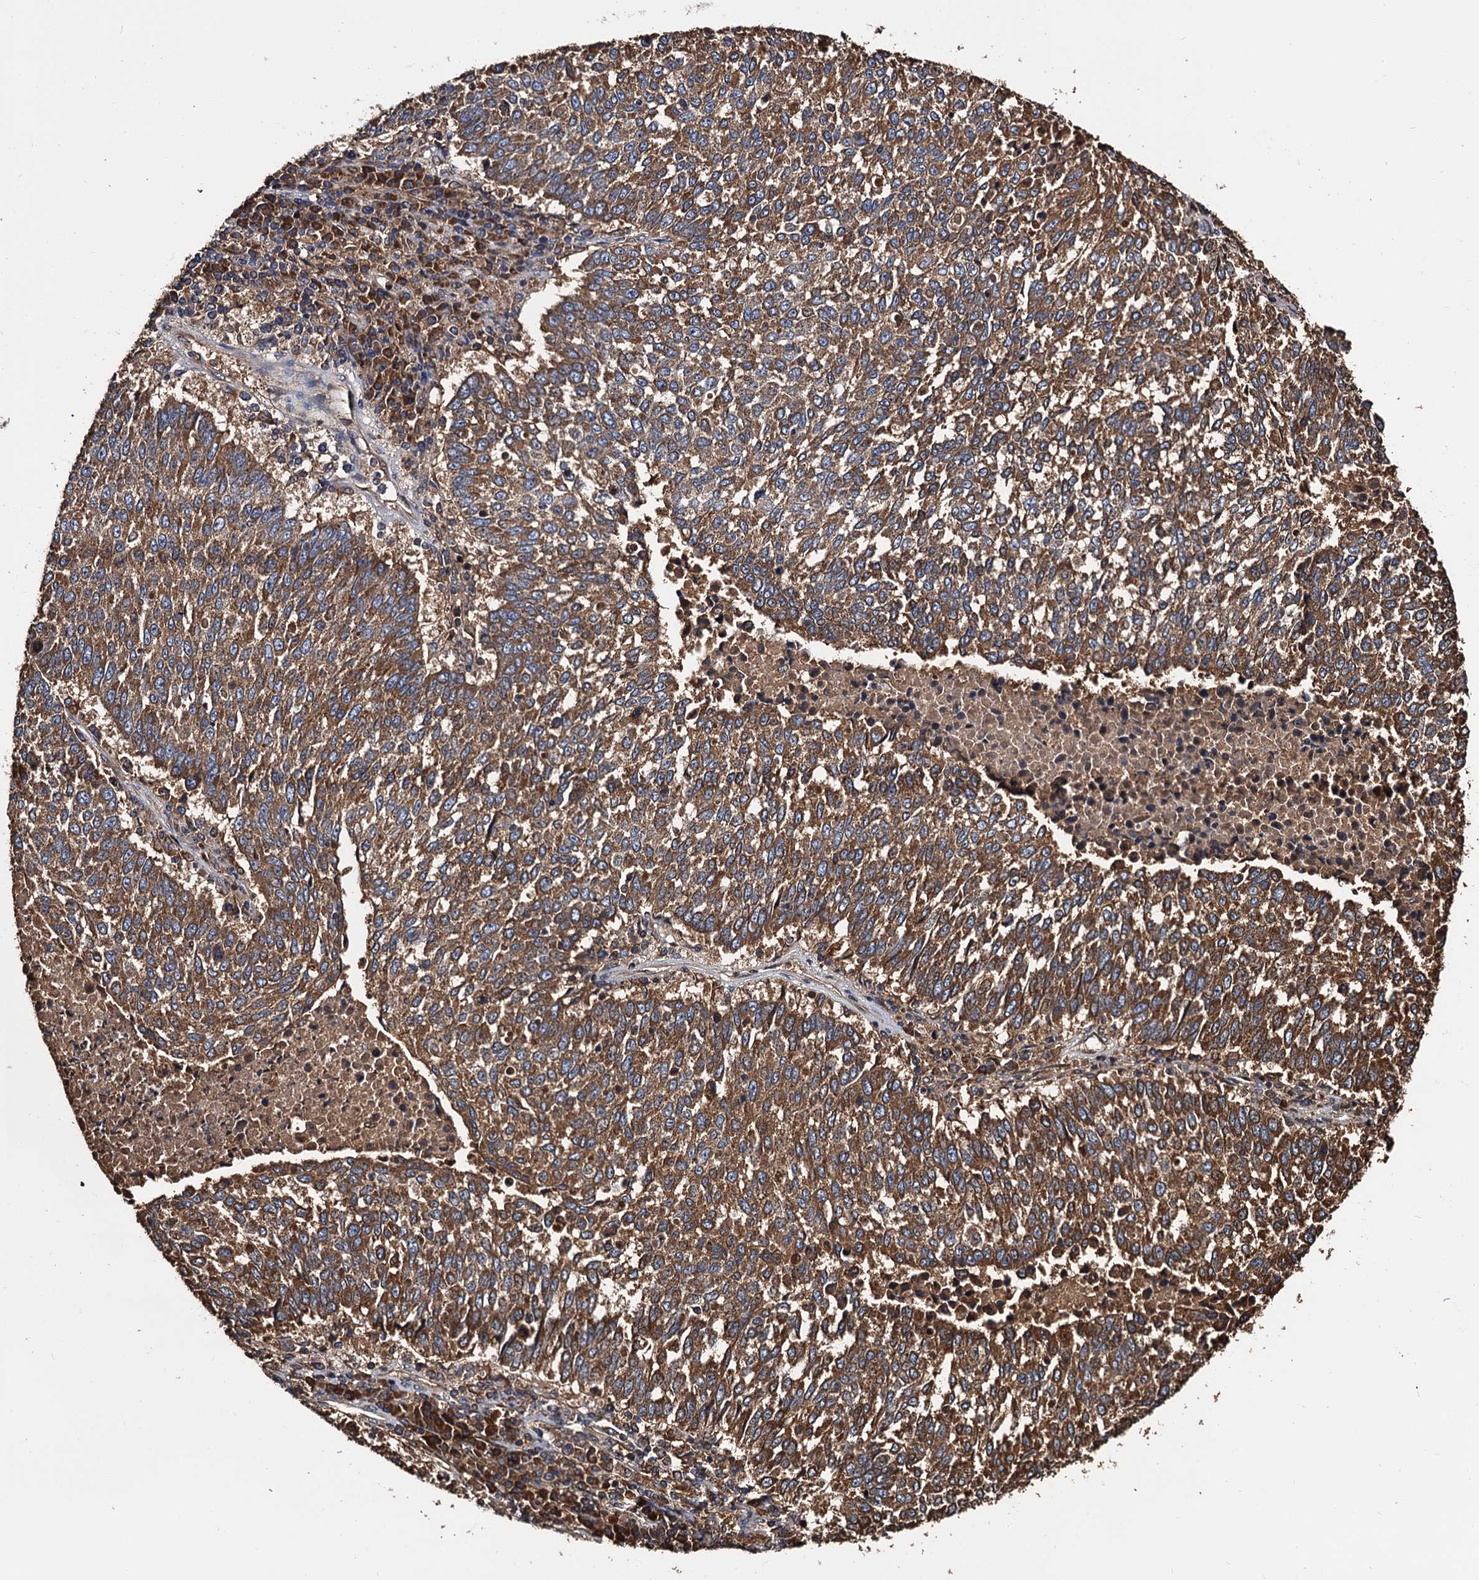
{"staining": {"intensity": "moderate", "quantity": ">75%", "location": "cytoplasmic/membranous"}, "tissue": "lung cancer", "cell_type": "Tumor cells", "image_type": "cancer", "snomed": [{"axis": "morphology", "description": "Squamous cell carcinoma, NOS"}, {"axis": "topography", "description": "Lung"}], "caption": "Immunohistochemistry (IHC) (DAB) staining of lung squamous cell carcinoma demonstrates moderate cytoplasmic/membranous protein positivity in approximately >75% of tumor cells. Nuclei are stained in blue.", "gene": "RGS11", "patient": {"sex": "male", "age": 73}}